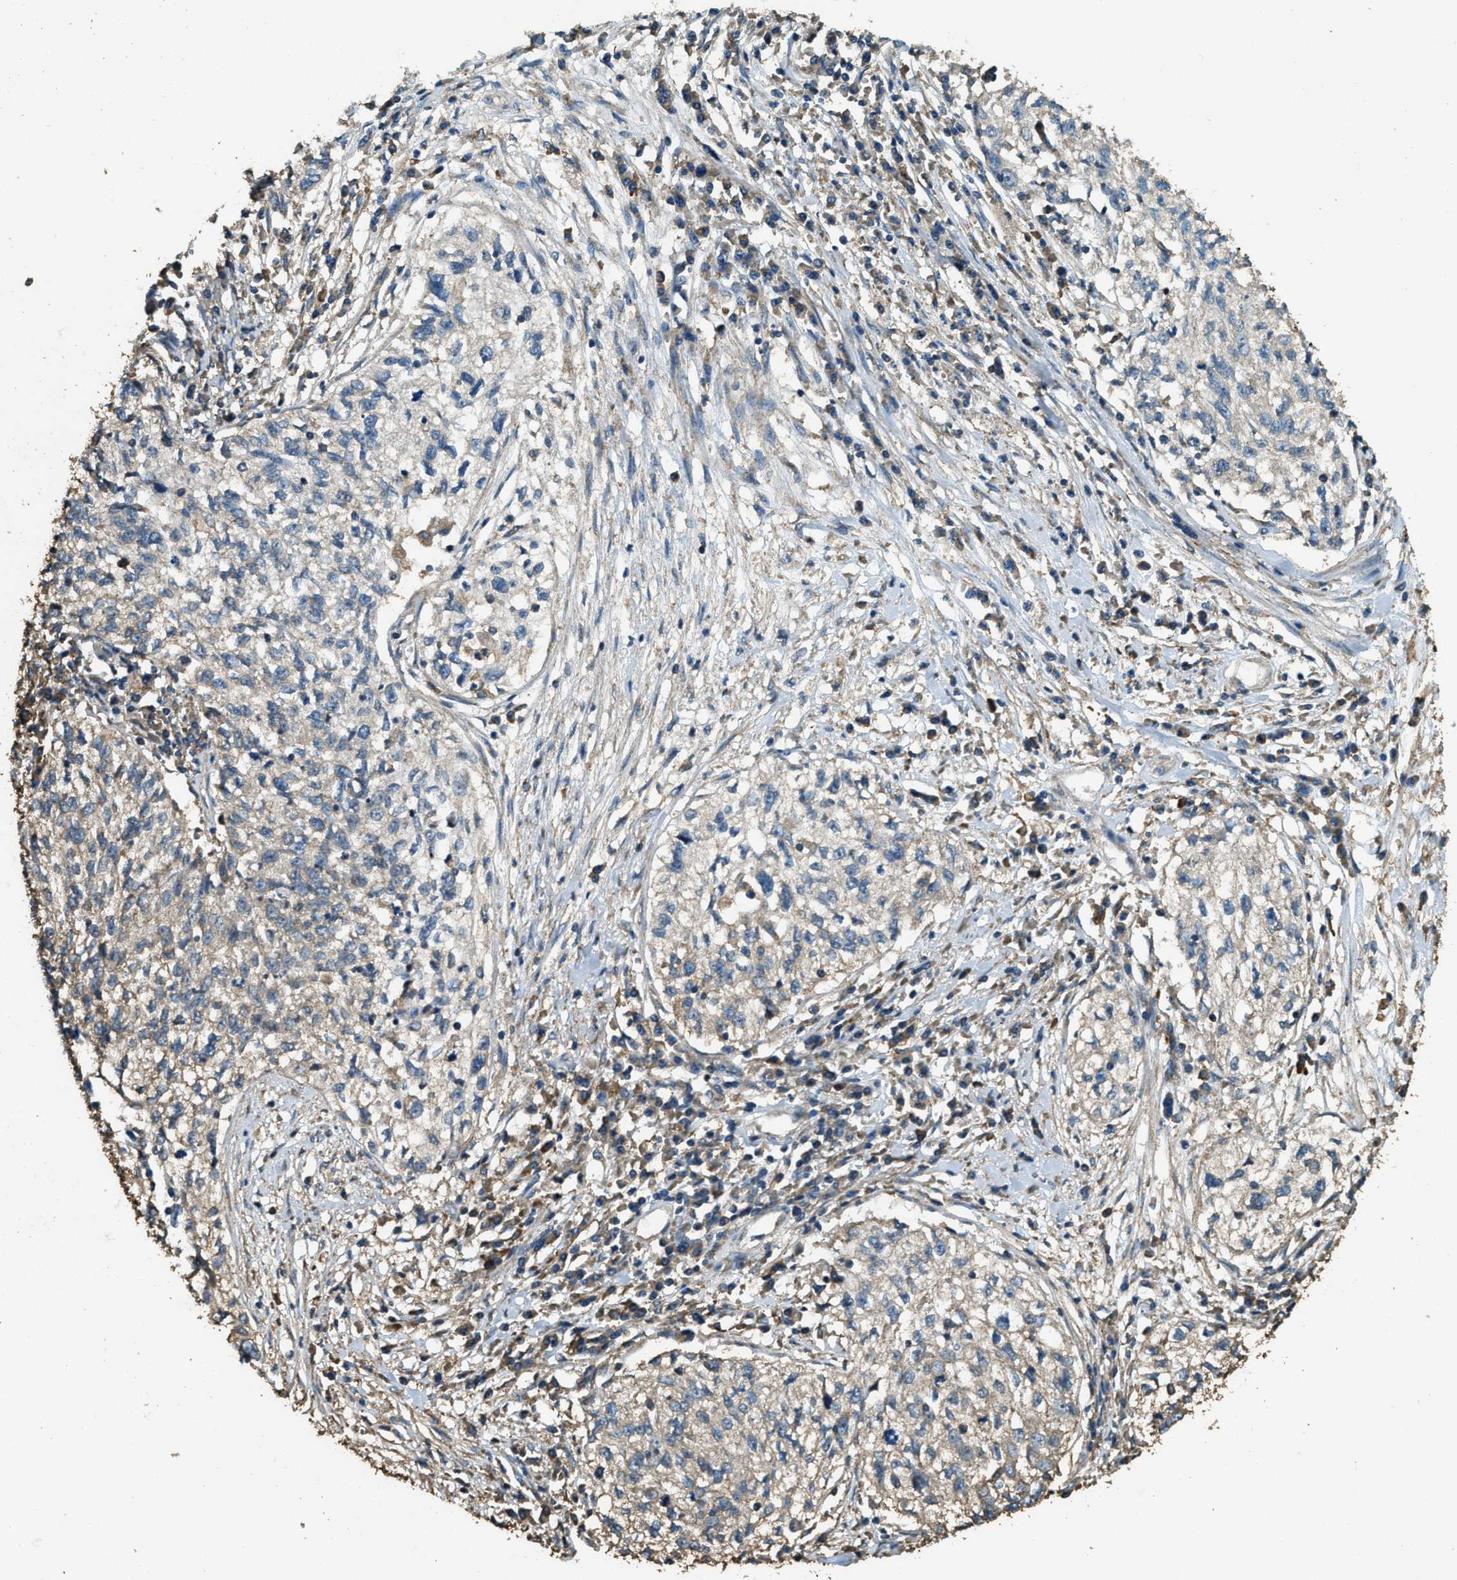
{"staining": {"intensity": "negative", "quantity": "none", "location": "none"}, "tissue": "cervical cancer", "cell_type": "Tumor cells", "image_type": "cancer", "snomed": [{"axis": "morphology", "description": "Squamous cell carcinoma, NOS"}, {"axis": "topography", "description": "Cervix"}], "caption": "This is an immunohistochemistry histopathology image of cervical squamous cell carcinoma. There is no staining in tumor cells.", "gene": "ERGIC1", "patient": {"sex": "female", "age": 57}}